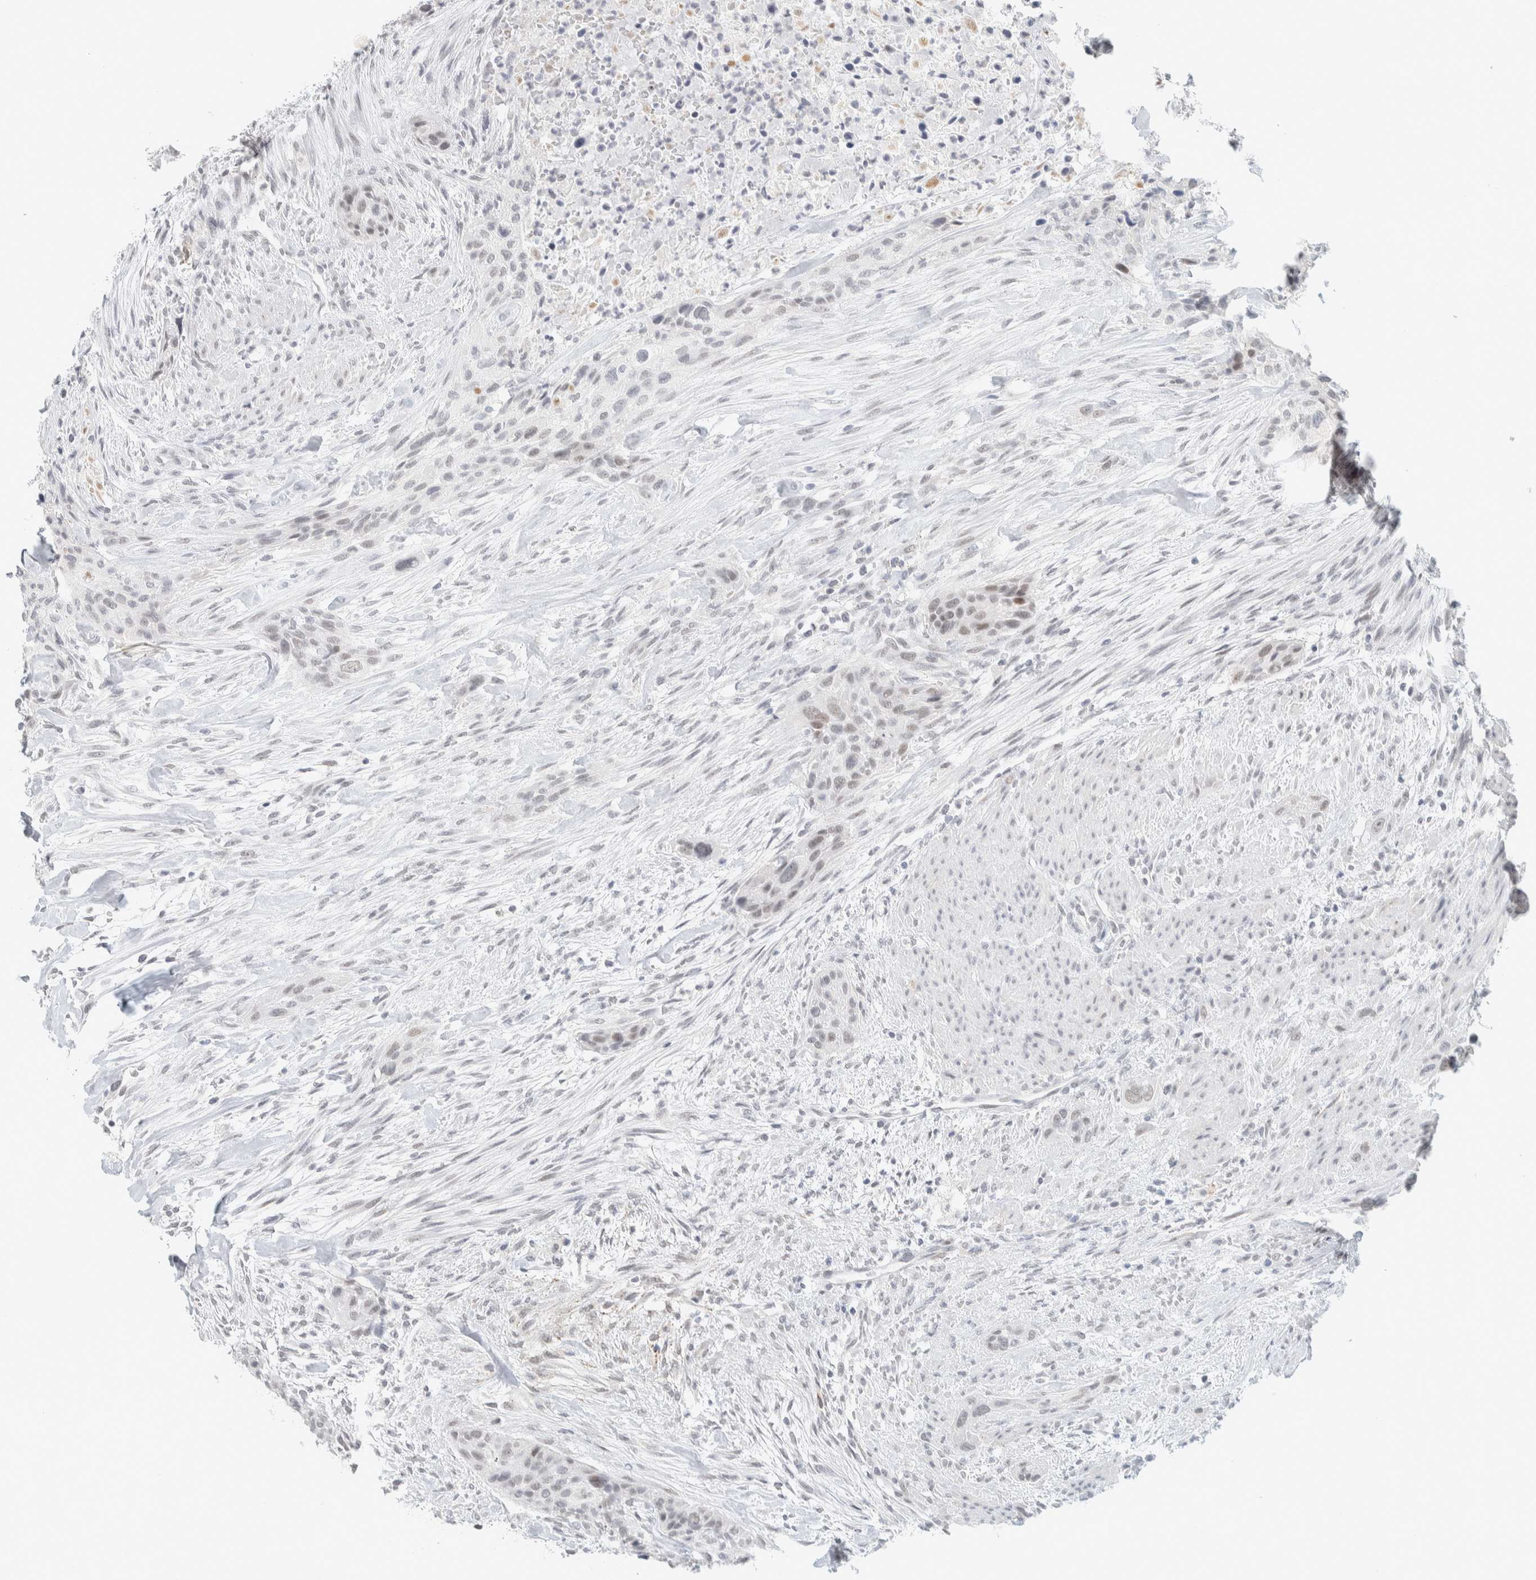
{"staining": {"intensity": "weak", "quantity": "<25%", "location": "nuclear"}, "tissue": "urothelial cancer", "cell_type": "Tumor cells", "image_type": "cancer", "snomed": [{"axis": "morphology", "description": "Urothelial carcinoma, High grade"}, {"axis": "topography", "description": "Urinary bladder"}], "caption": "DAB immunohistochemical staining of urothelial cancer displays no significant positivity in tumor cells.", "gene": "CDH17", "patient": {"sex": "male", "age": 35}}